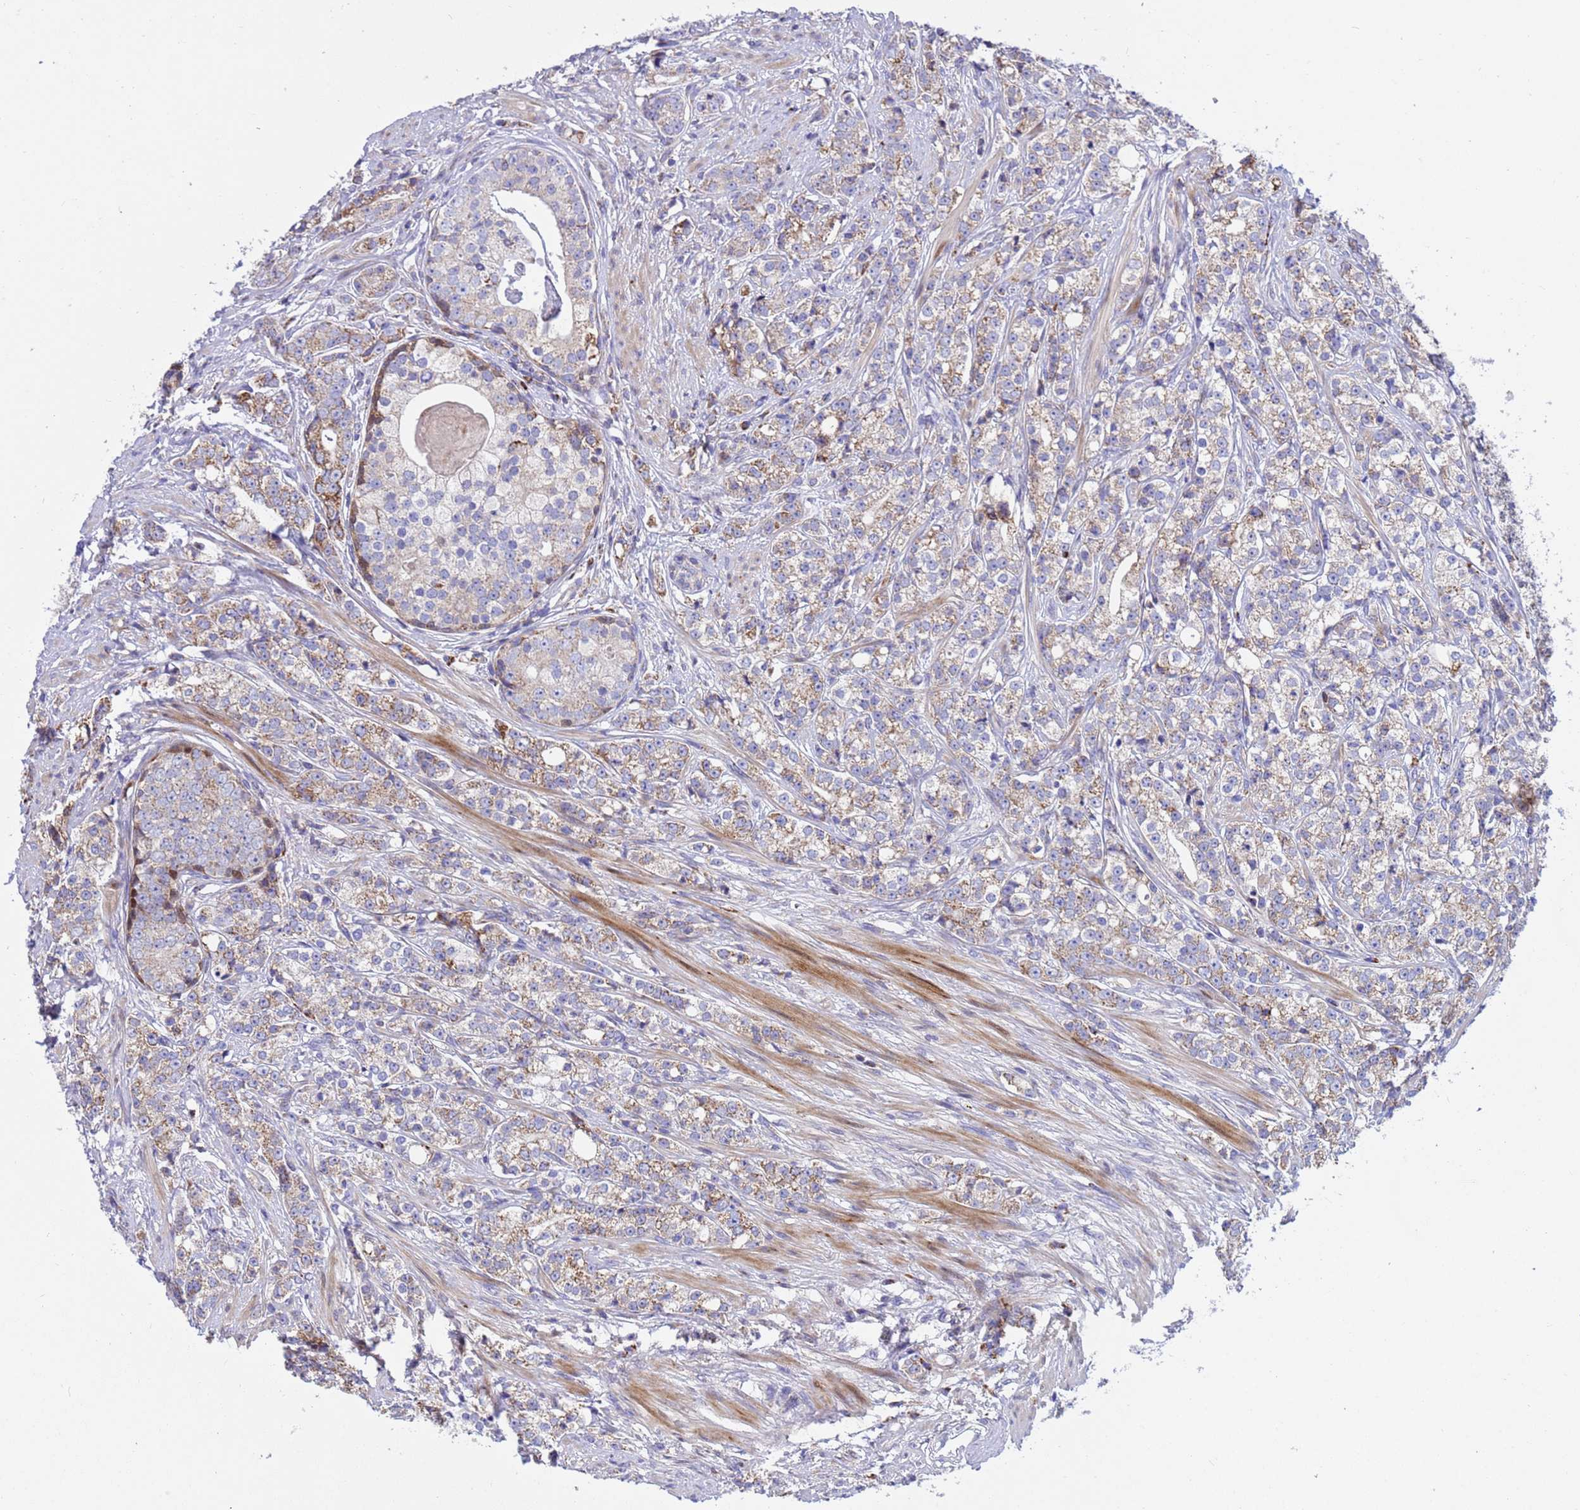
{"staining": {"intensity": "weak", "quantity": "25%-75%", "location": "cytoplasmic/membranous"}, "tissue": "prostate cancer", "cell_type": "Tumor cells", "image_type": "cancer", "snomed": [{"axis": "morphology", "description": "Adenocarcinoma, High grade"}, {"axis": "topography", "description": "Prostate"}], "caption": "Prostate adenocarcinoma (high-grade) stained with a protein marker demonstrates weak staining in tumor cells.", "gene": "TUBGCP3", "patient": {"sex": "male", "age": 69}}